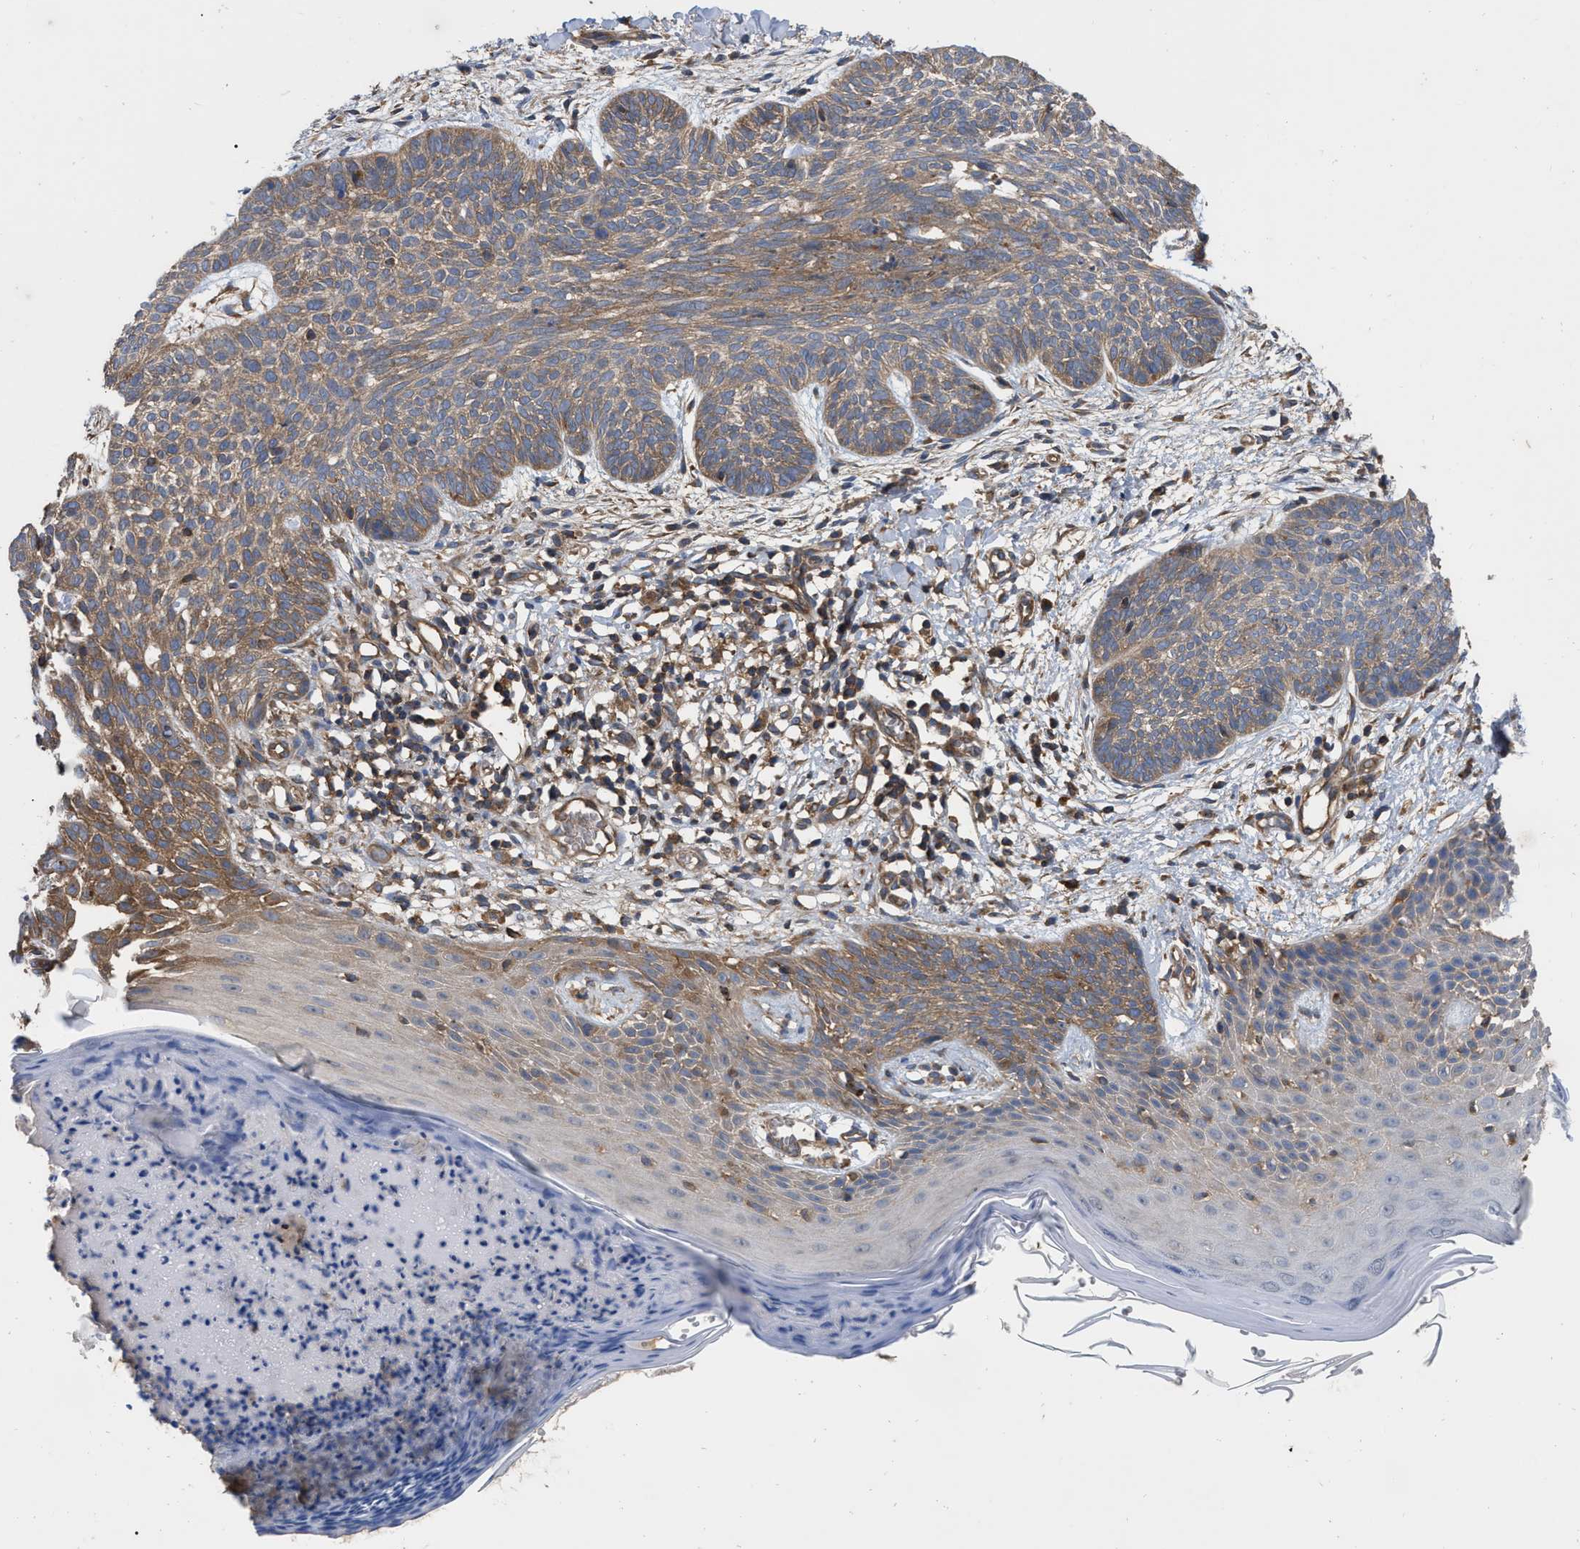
{"staining": {"intensity": "weak", "quantity": ">75%", "location": "cytoplasmic/membranous"}, "tissue": "skin cancer", "cell_type": "Tumor cells", "image_type": "cancer", "snomed": [{"axis": "morphology", "description": "Basal cell carcinoma"}, {"axis": "topography", "description": "Skin"}], "caption": "Human skin basal cell carcinoma stained for a protein (brown) displays weak cytoplasmic/membranous positive positivity in about >75% of tumor cells.", "gene": "RABEP1", "patient": {"sex": "female", "age": 59}}